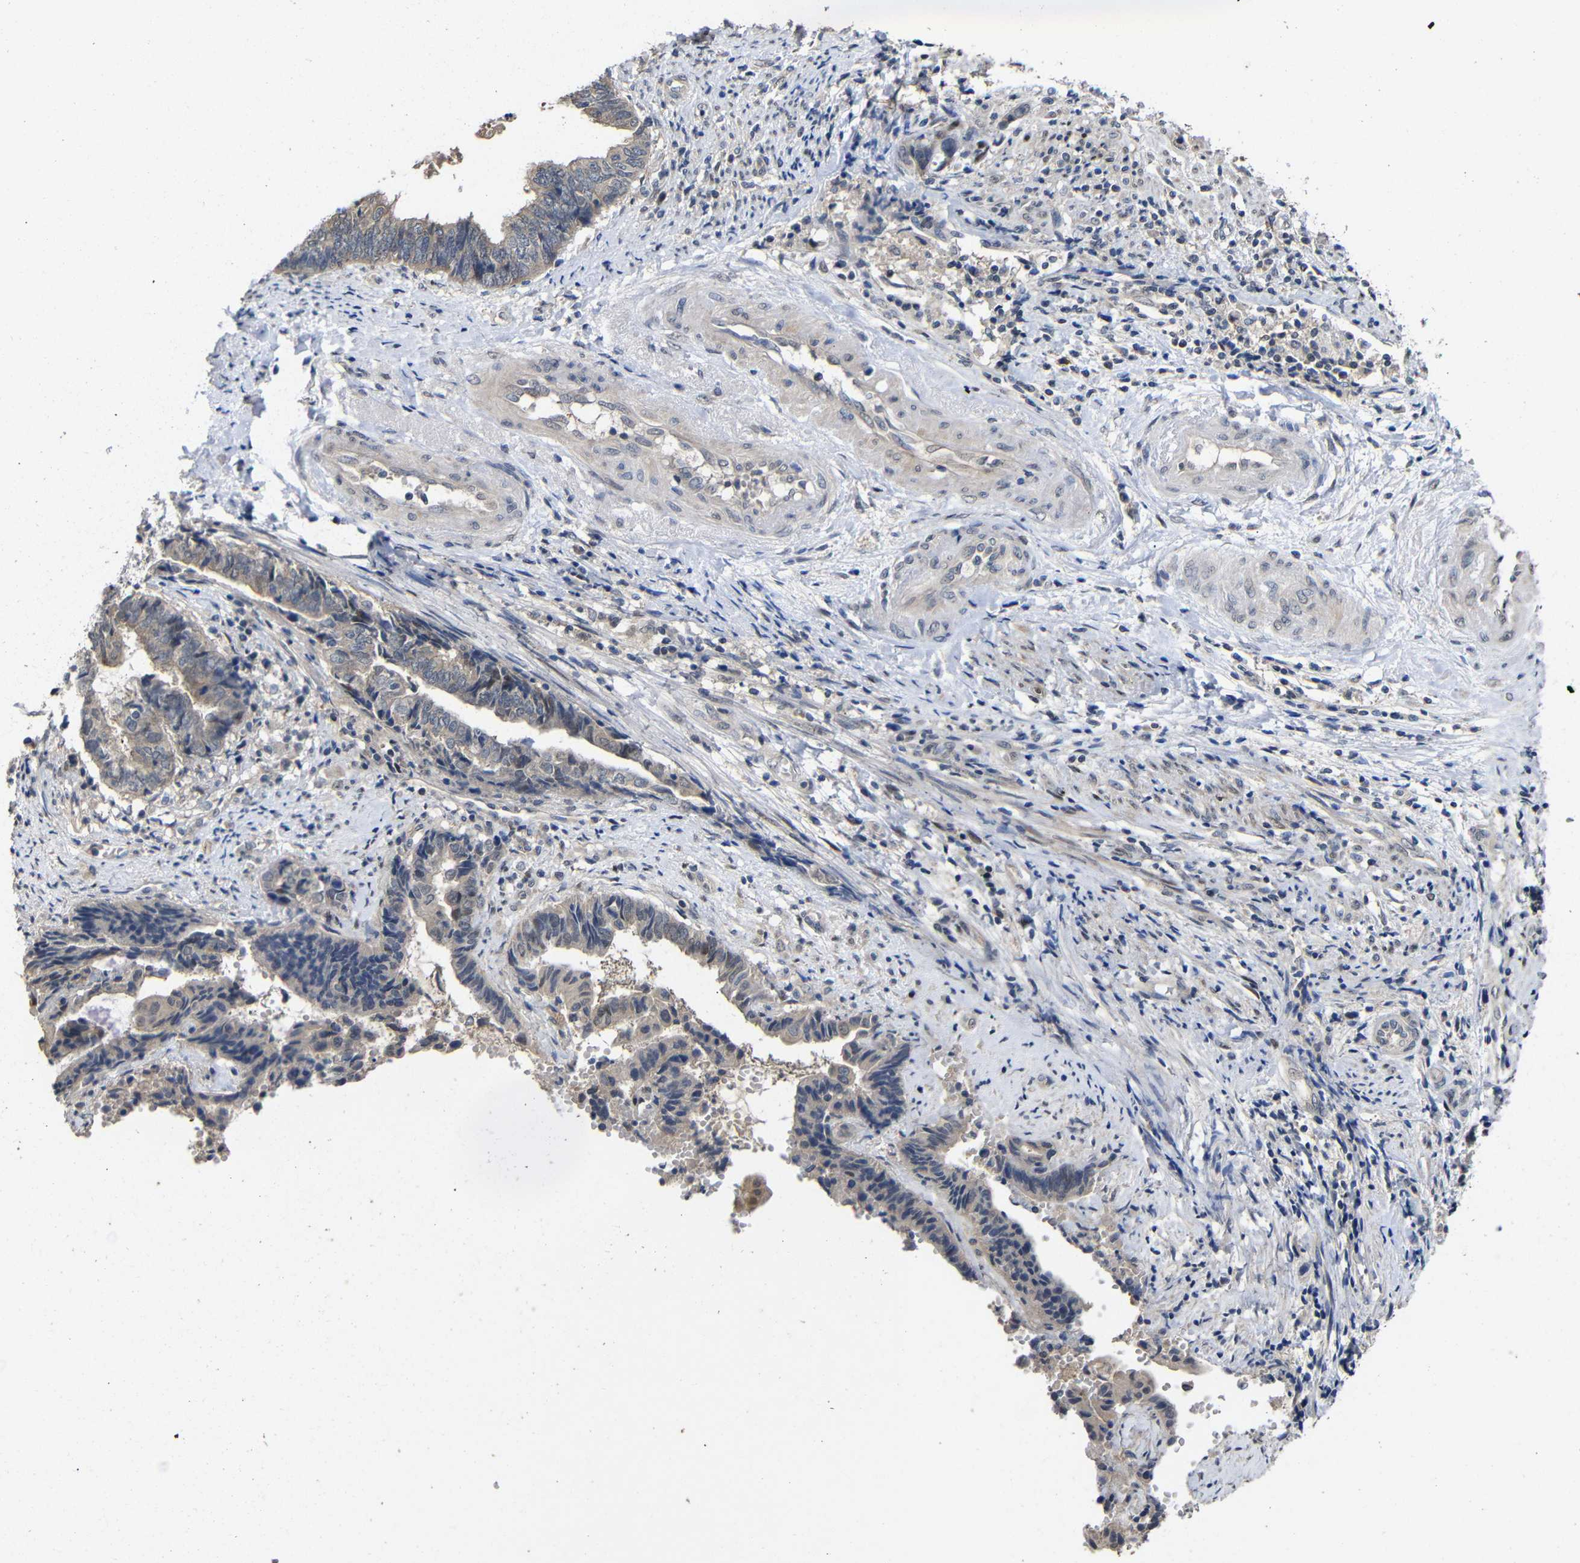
{"staining": {"intensity": "weak", "quantity": "25%-75%", "location": "cytoplasmic/membranous"}, "tissue": "endometrial cancer", "cell_type": "Tumor cells", "image_type": "cancer", "snomed": [{"axis": "morphology", "description": "Adenocarcinoma, NOS"}, {"axis": "topography", "description": "Uterus"}, {"axis": "topography", "description": "Endometrium"}], "caption": "Protein staining reveals weak cytoplasmic/membranous expression in approximately 25%-75% of tumor cells in adenocarcinoma (endometrial).", "gene": "ATG12", "patient": {"sex": "female", "age": 70}}